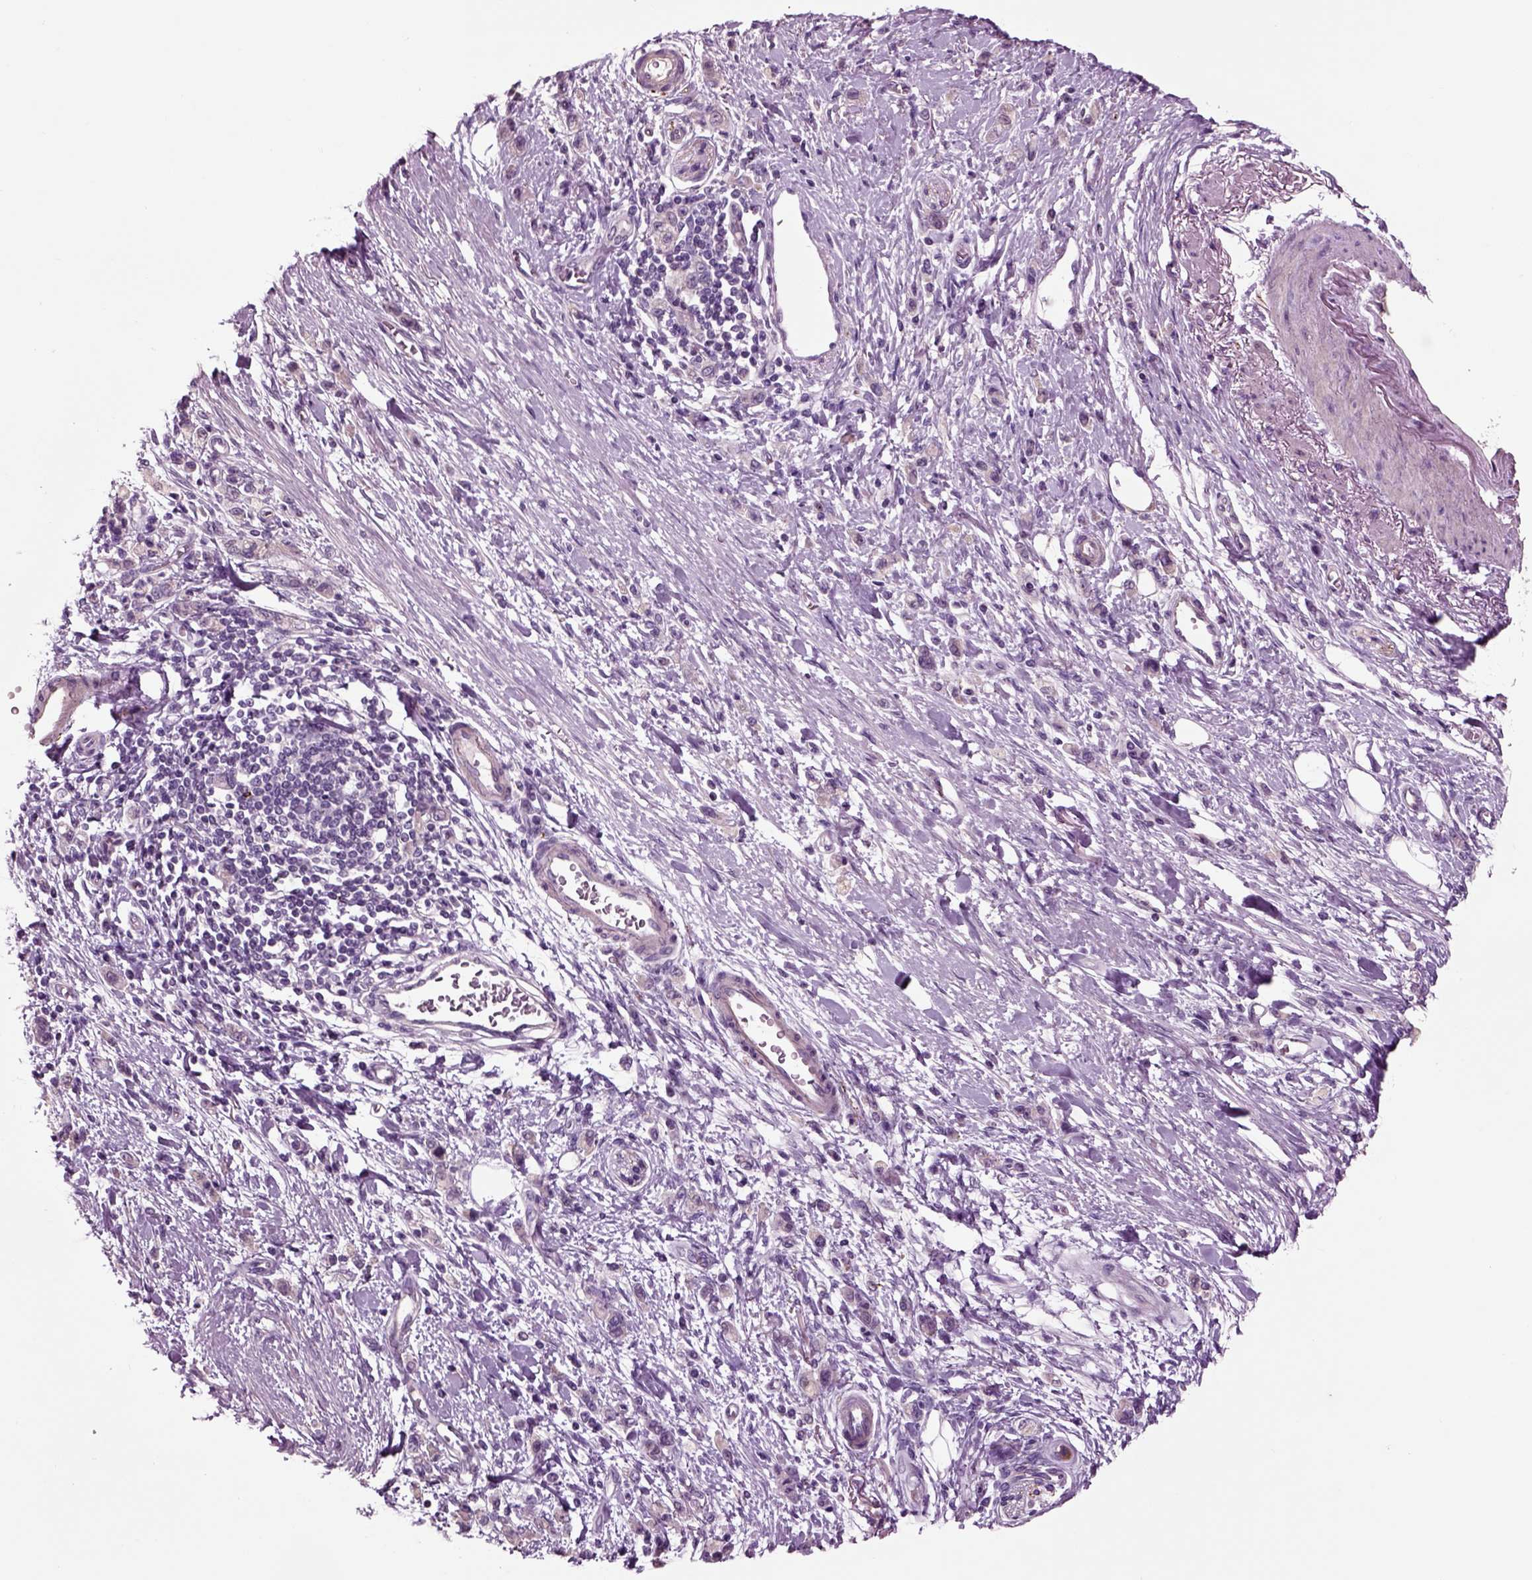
{"staining": {"intensity": "negative", "quantity": "none", "location": "none"}, "tissue": "stomach cancer", "cell_type": "Tumor cells", "image_type": "cancer", "snomed": [{"axis": "morphology", "description": "Adenocarcinoma, NOS"}, {"axis": "topography", "description": "Stomach"}], "caption": "Photomicrograph shows no protein staining in tumor cells of adenocarcinoma (stomach) tissue. Nuclei are stained in blue.", "gene": "CHGB", "patient": {"sex": "male", "age": 77}}